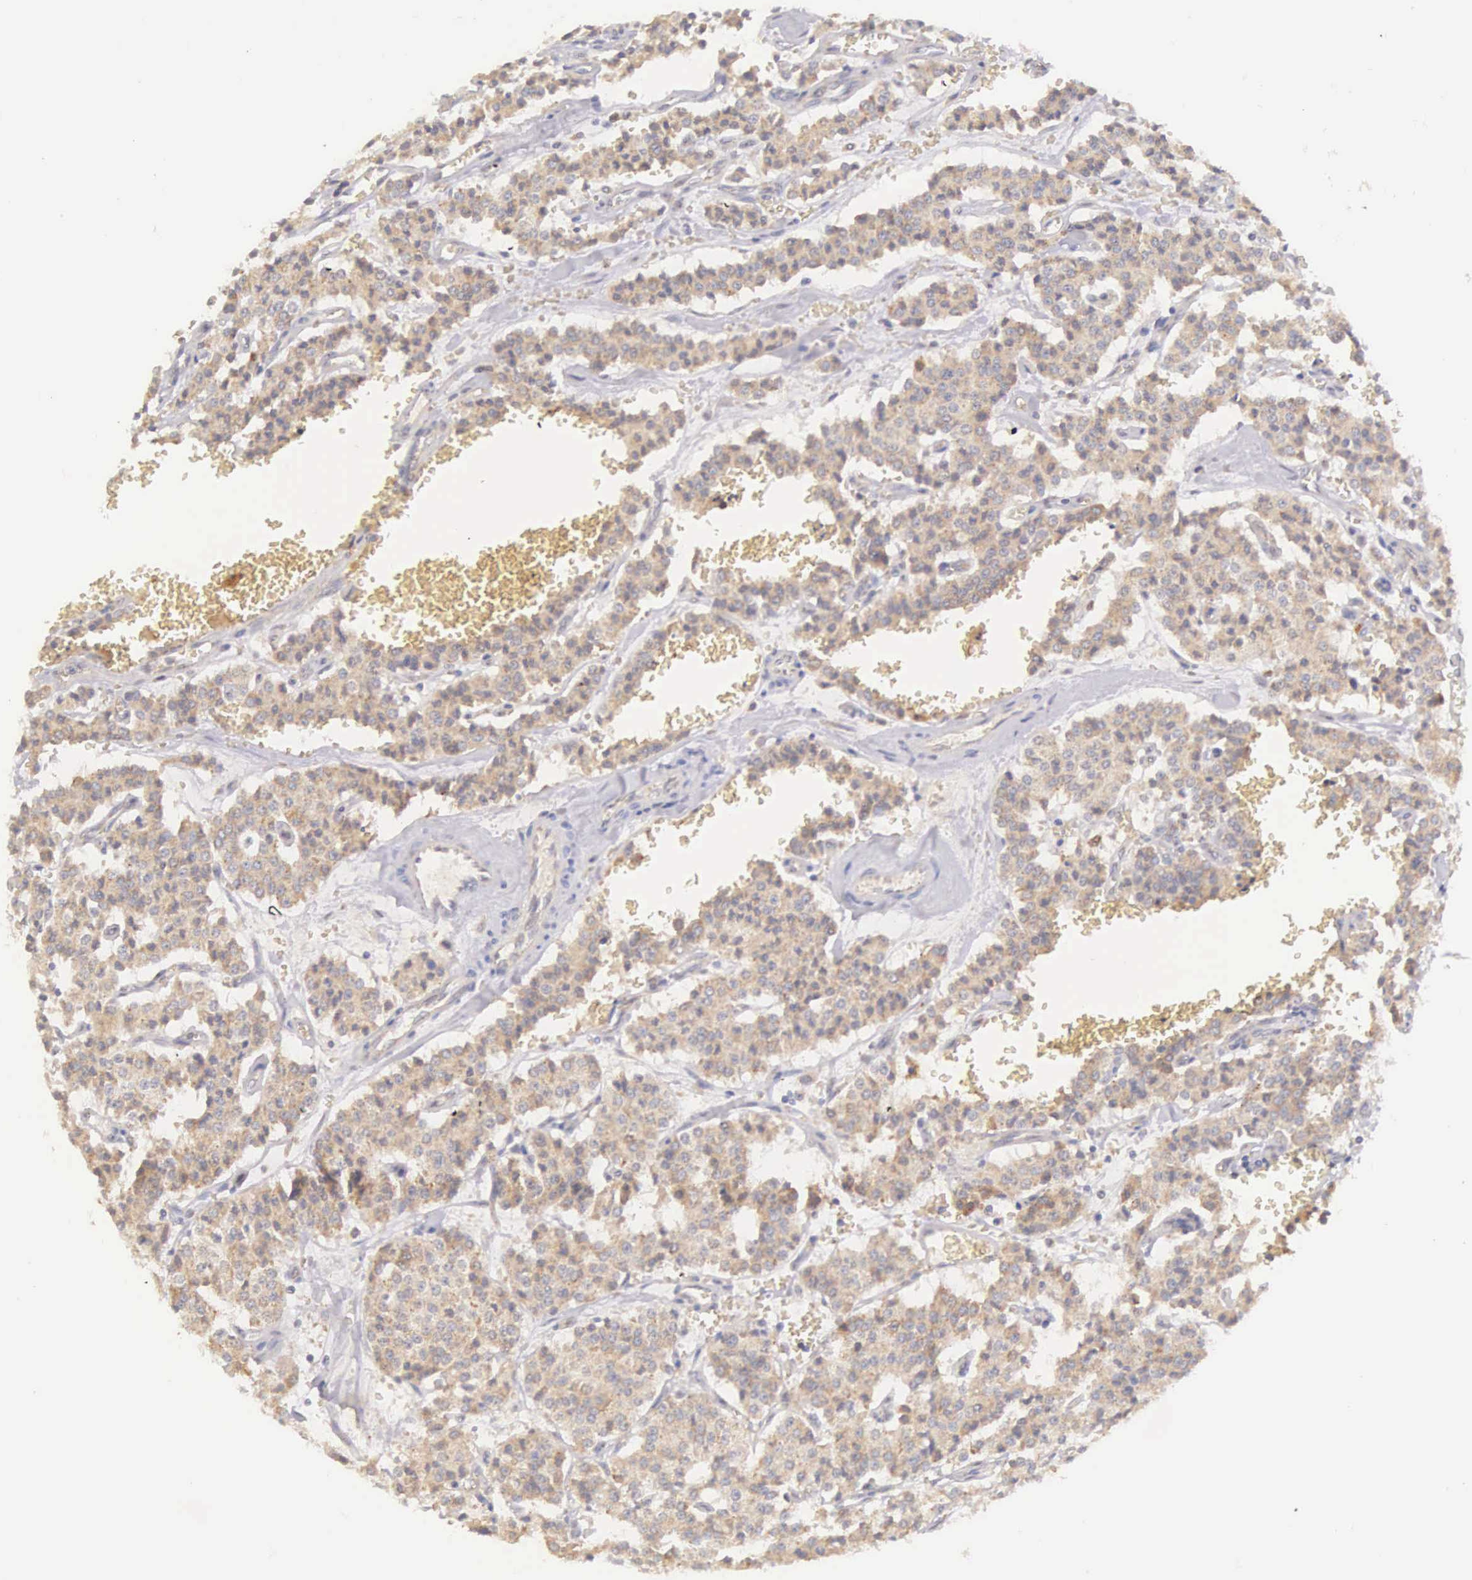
{"staining": {"intensity": "weak", "quantity": ">75%", "location": "cytoplasmic/membranous"}, "tissue": "carcinoid", "cell_type": "Tumor cells", "image_type": "cancer", "snomed": [{"axis": "morphology", "description": "Carcinoid, malignant, NOS"}, {"axis": "topography", "description": "Bronchus"}], "caption": "Immunohistochemistry (IHC) photomicrograph of human malignant carcinoid stained for a protein (brown), which exhibits low levels of weak cytoplasmic/membranous positivity in approximately >75% of tumor cells.", "gene": "NSDHL", "patient": {"sex": "male", "age": 55}}